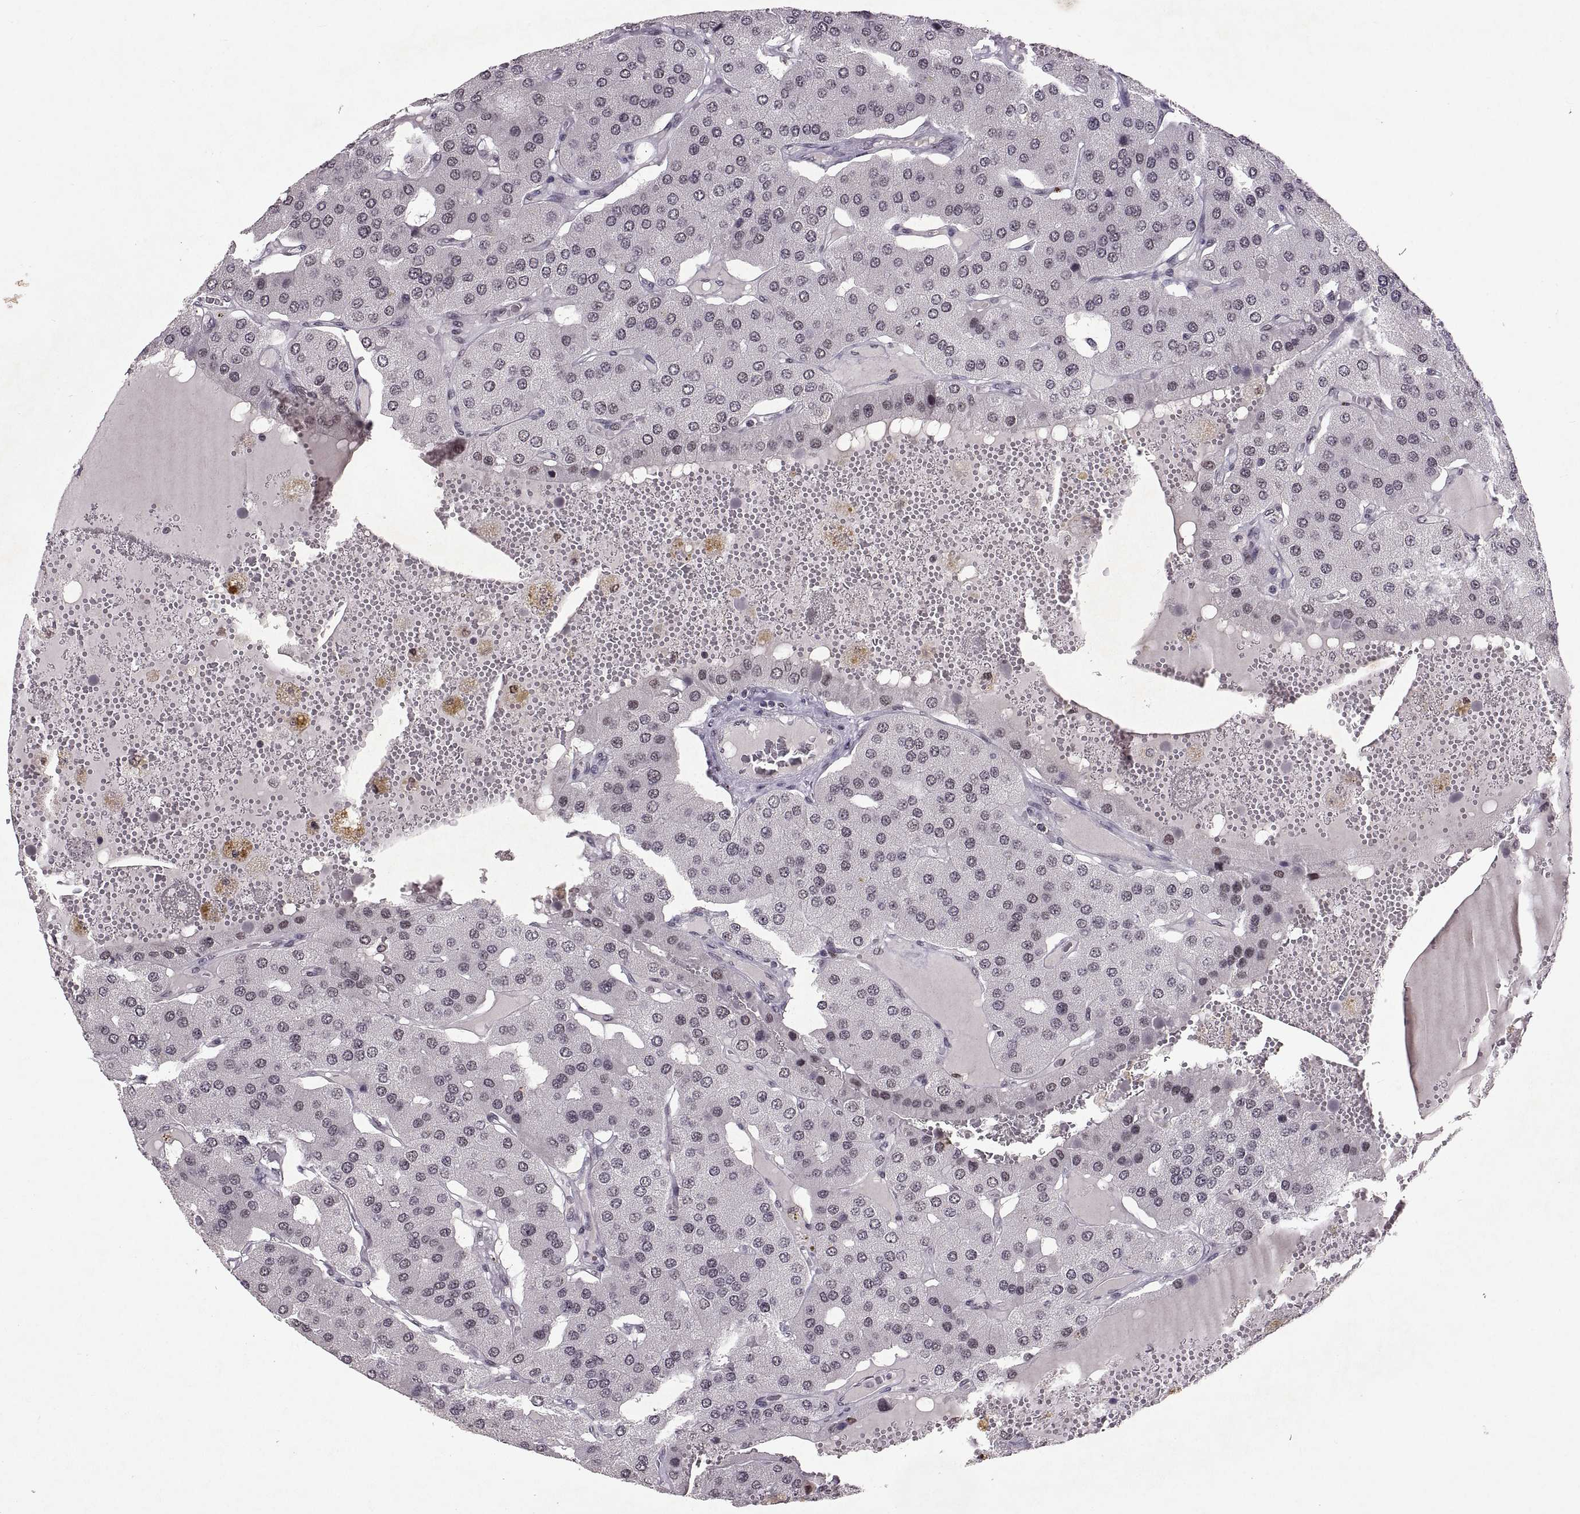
{"staining": {"intensity": "negative", "quantity": "none", "location": "none"}, "tissue": "parathyroid gland", "cell_type": "Glandular cells", "image_type": "normal", "snomed": [{"axis": "morphology", "description": "Normal tissue, NOS"}, {"axis": "morphology", "description": "Adenoma, NOS"}, {"axis": "topography", "description": "Parathyroid gland"}], "caption": "This is an IHC micrograph of benign human parathyroid gland. There is no positivity in glandular cells.", "gene": "MT1E", "patient": {"sex": "female", "age": 86}}